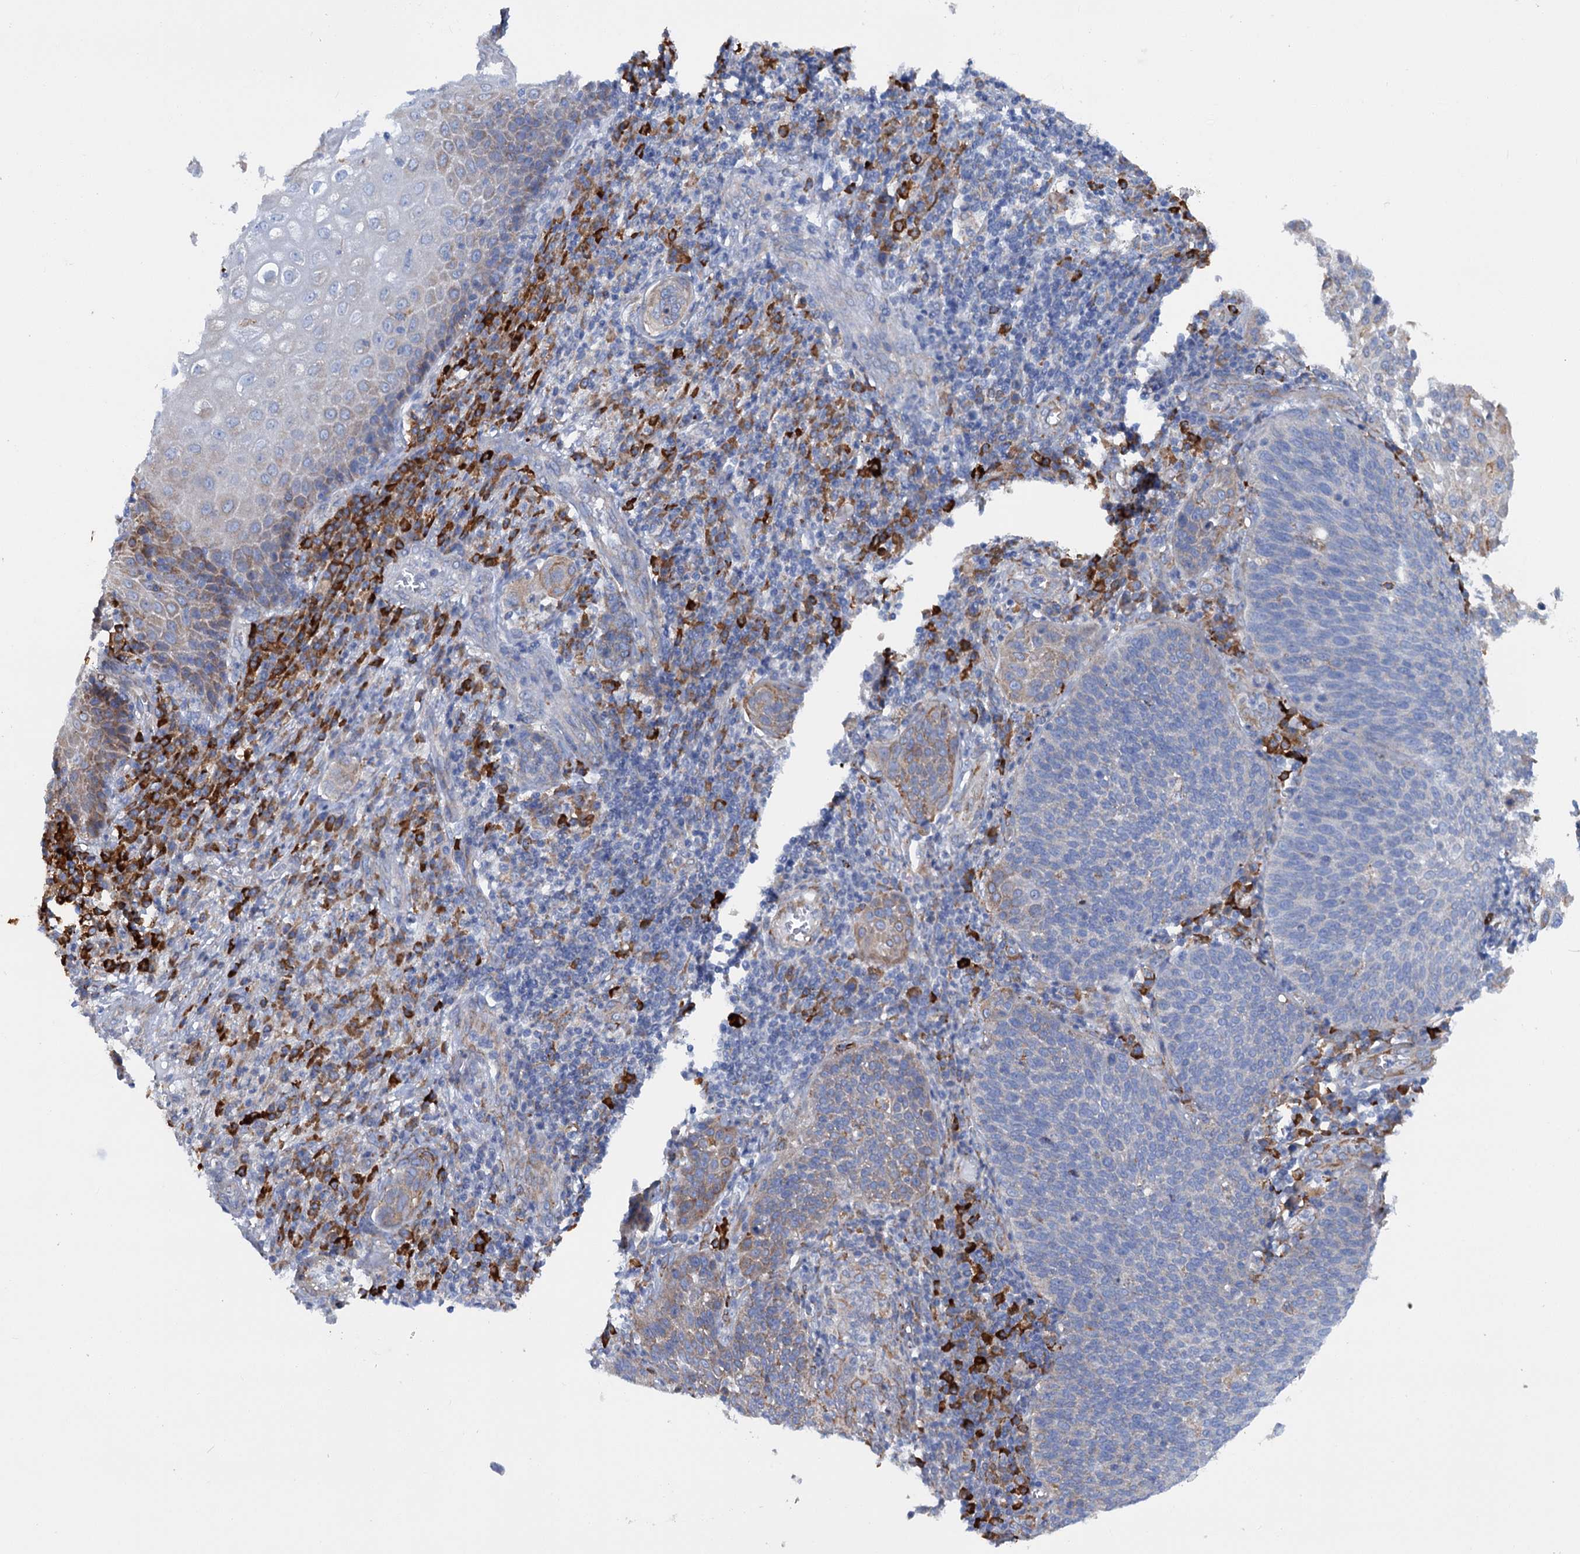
{"staining": {"intensity": "weak", "quantity": "<25%", "location": "cytoplasmic/membranous"}, "tissue": "cervical cancer", "cell_type": "Tumor cells", "image_type": "cancer", "snomed": [{"axis": "morphology", "description": "Squamous cell carcinoma, NOS"}, {"axis": "topography", "description": "Cervix"}], "caption": "A histopathology image of human cervical cancer is negative for staining in tumor cells.", "gene": "SHE", "patient": {"sex": "female", "age": 34}}